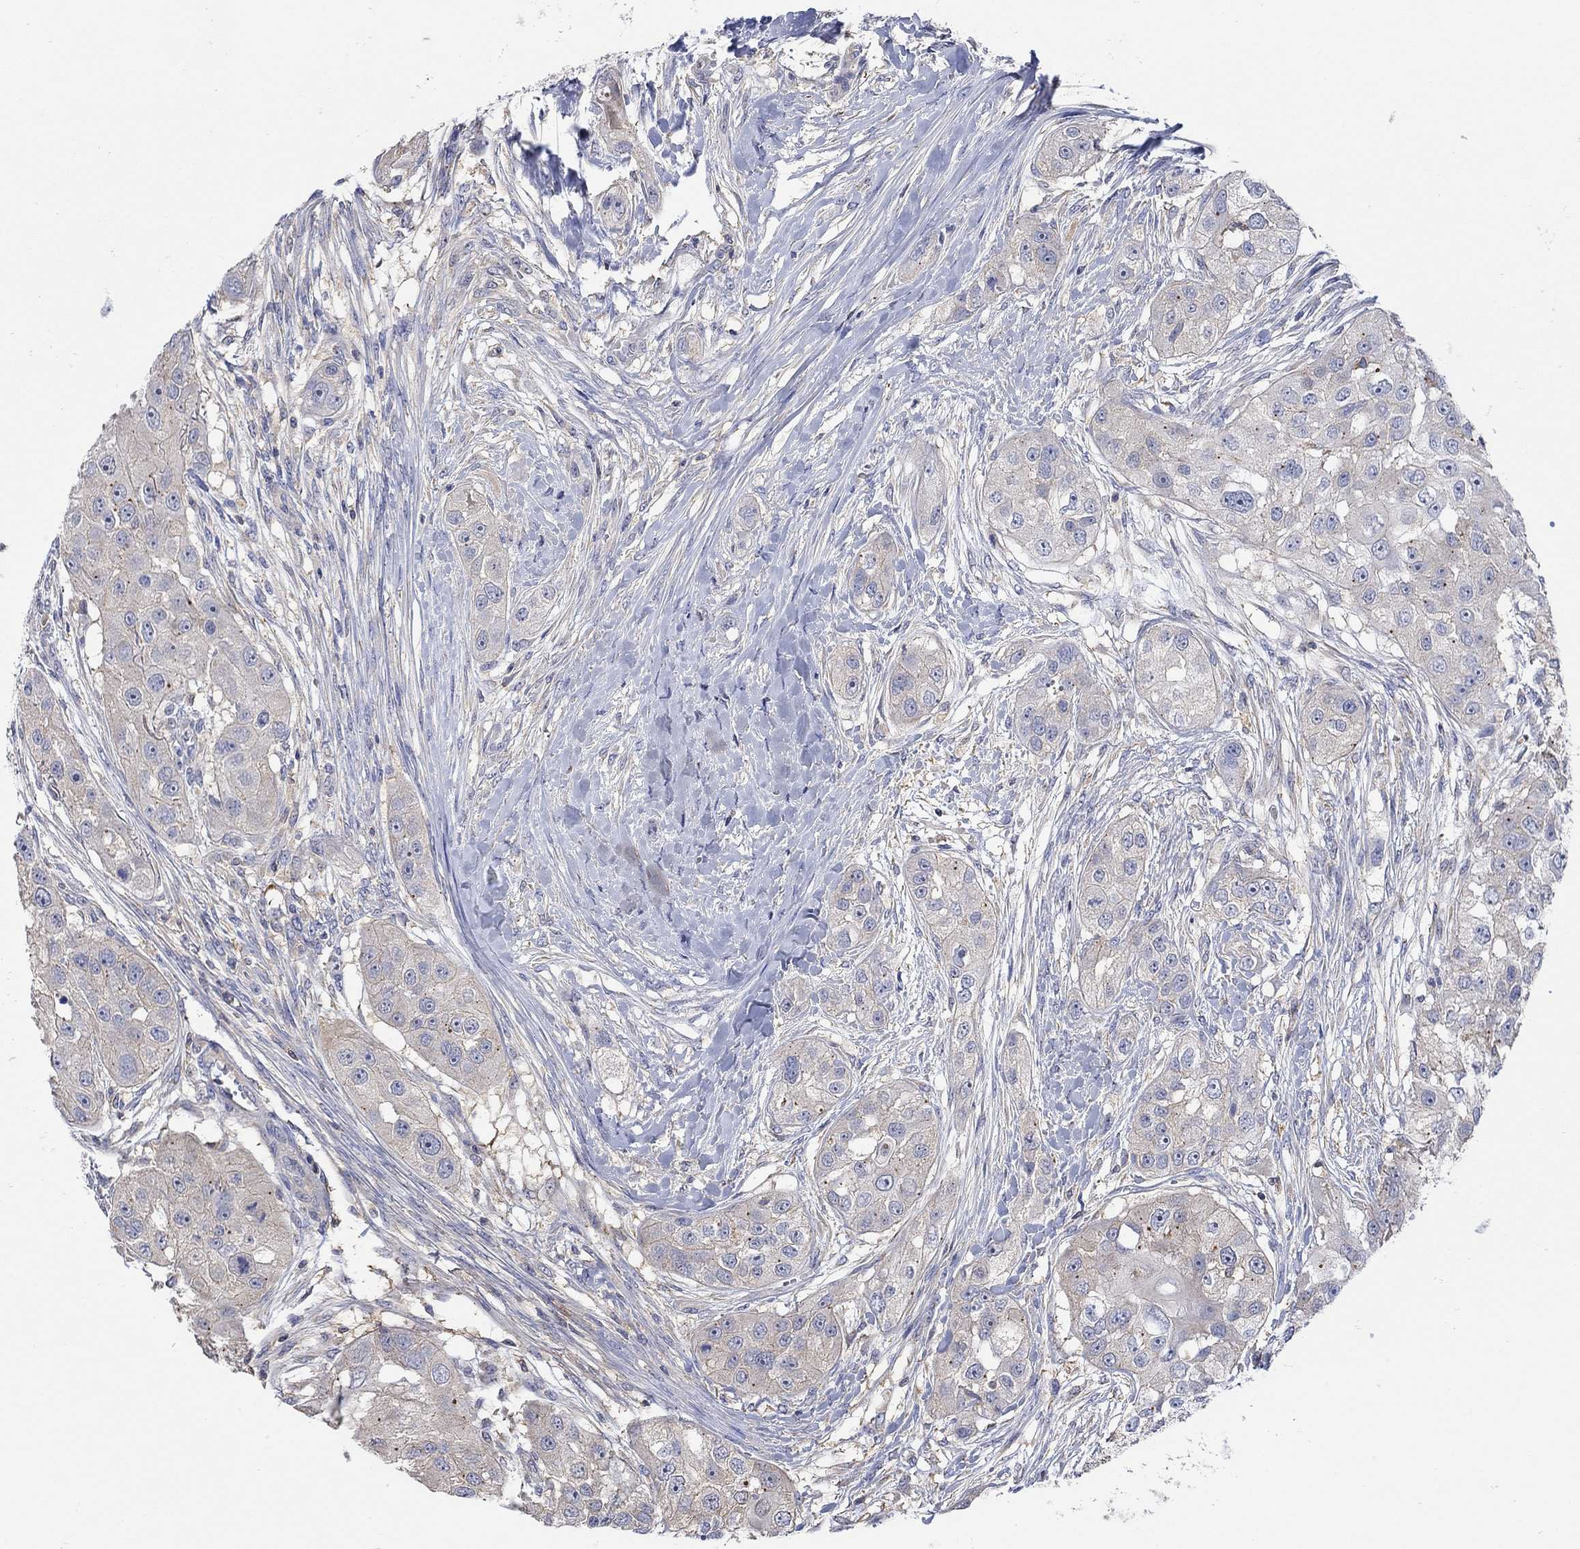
{"staining": {"intensity": "negative", "quantity": "none", "location": "none"}, "tissue": "head and neck cancer", "cell_type": "Tumor cells", "image_type": "cancer", "snomed": [{"axis": "morphology", "description": "Normal tissue, NOS"}, {"axis": "morphology", "description": "Squamous cell carcinoma, NOS"}, {"axis": "topography", "description": "Skeletal muscle"}, {"axis": "topography", "description": "Head-Neck"}], "caption": "The micrograph displays no staining of tumor cells in head and neck cancer. (DAB immunohistochemistry (IHC) with hematoxylin counter stain).", "gene": "TEKT3", "patient": {"sex": "male", "age": 51}}